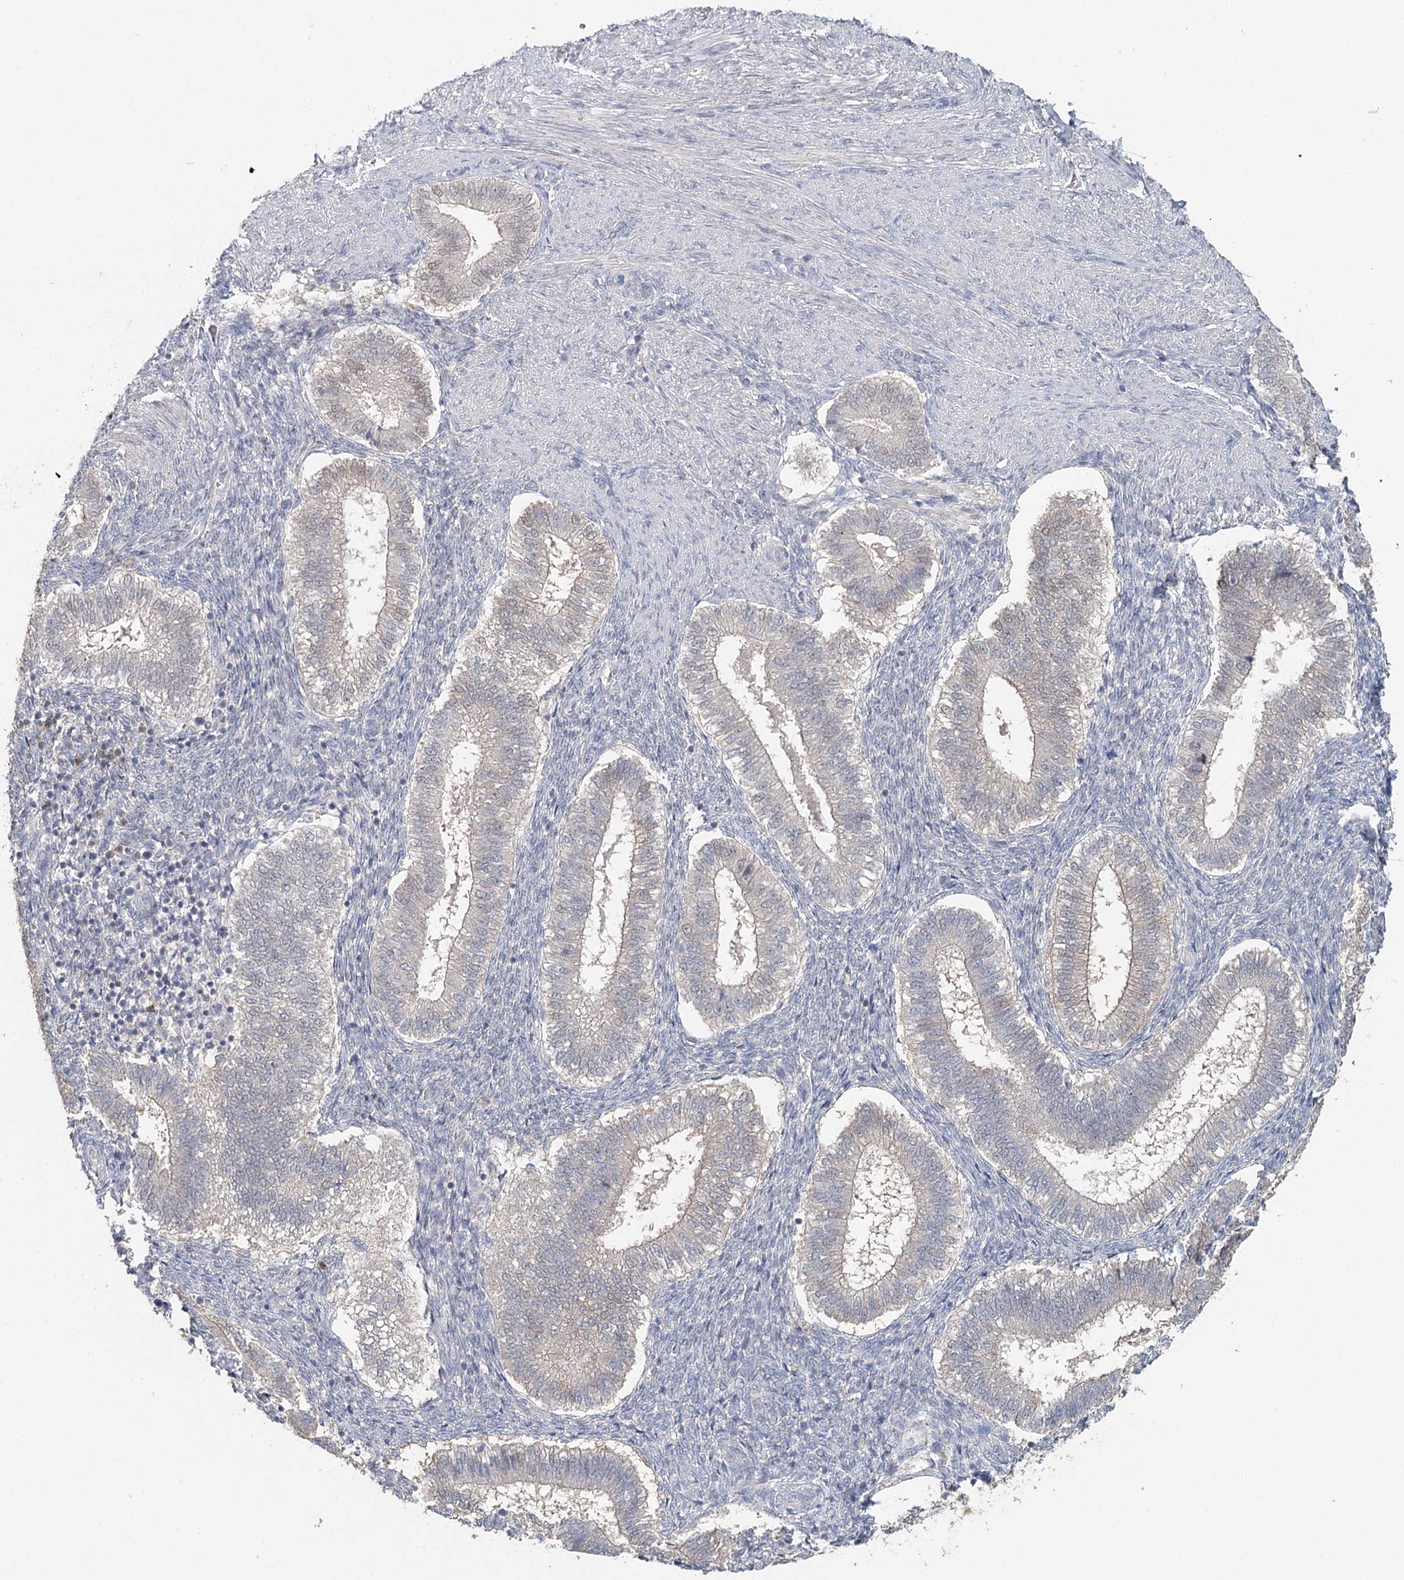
{"staining": {"intensity": "negative", "quantity": "none", "location": "none"}, "tissue": "endometrium", "cell_type": "Cells in endometrial stroma", "image_type": "normal", "snomed": [{"axis": "morphology", "description": "Normal tissue, NOS"}, {"axis": "topography", "description": "Endometrium"}], "caption": "High magnification brightfield microscopy of unremarkable endometrium stained with DAB (brown) and counterstained with hematoxylin (blue): cells in endometrial stroma show no significant expression.", "gene": "ADK", "patient": {"sex": "female", "age": 25}}